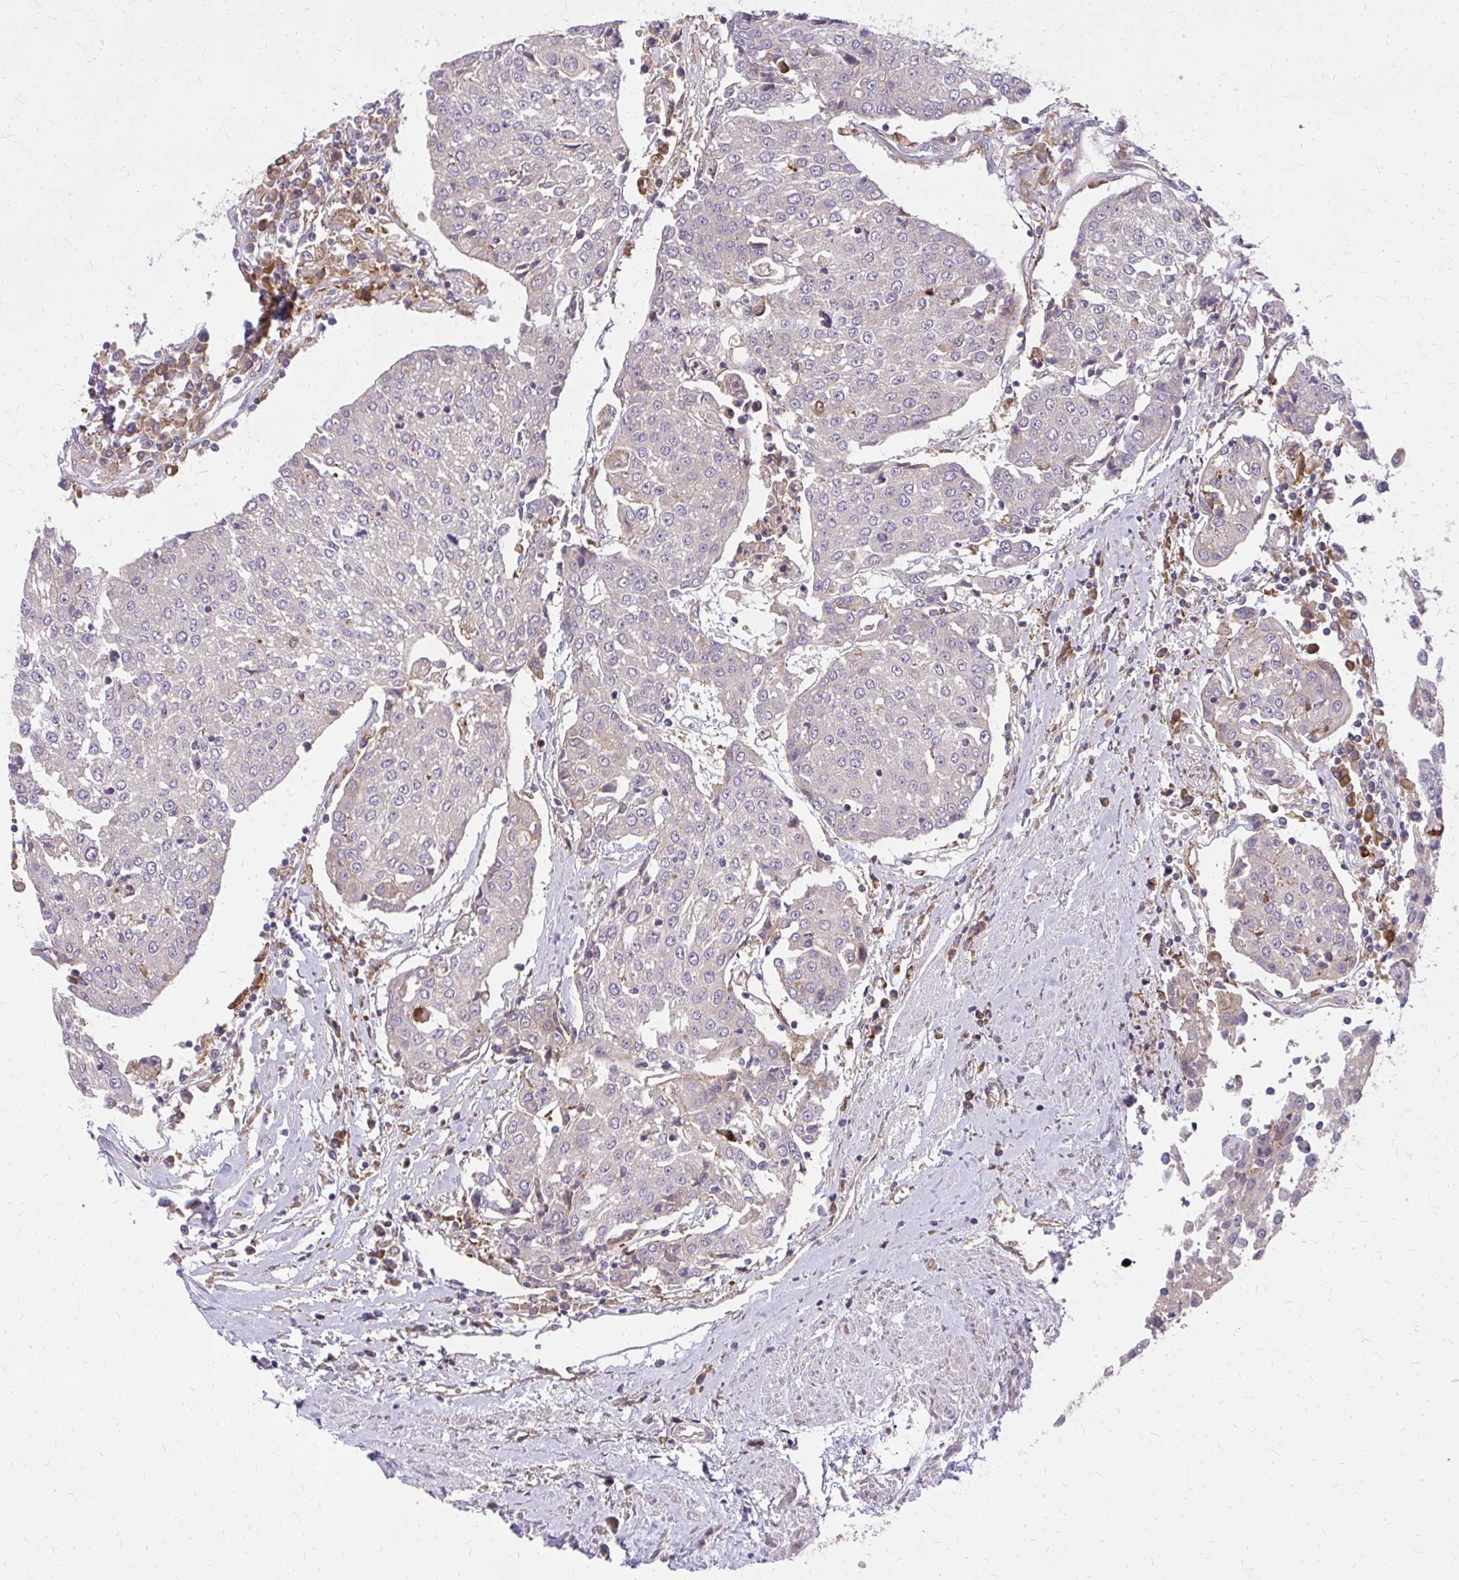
{"staining": {"intensity": "negative", "quantity": "none", "location": "none"}, "tissue": "urothelial cancer", "cell_type": "Tumor cells", "image_type": "cancer", "snomed": [{"axis": "morphology", "description": "Urothelial carcinoma, High grade"}, {"axis": "topography", "description": "Urinary bladder"}], "caption": "Immunohistochemical staining of urothelial carcinoma (high-grade) shows no significant positivity in tumor cells.", "gene": "OXNAD1", "patient": {"sex": "female", "age": 85}}